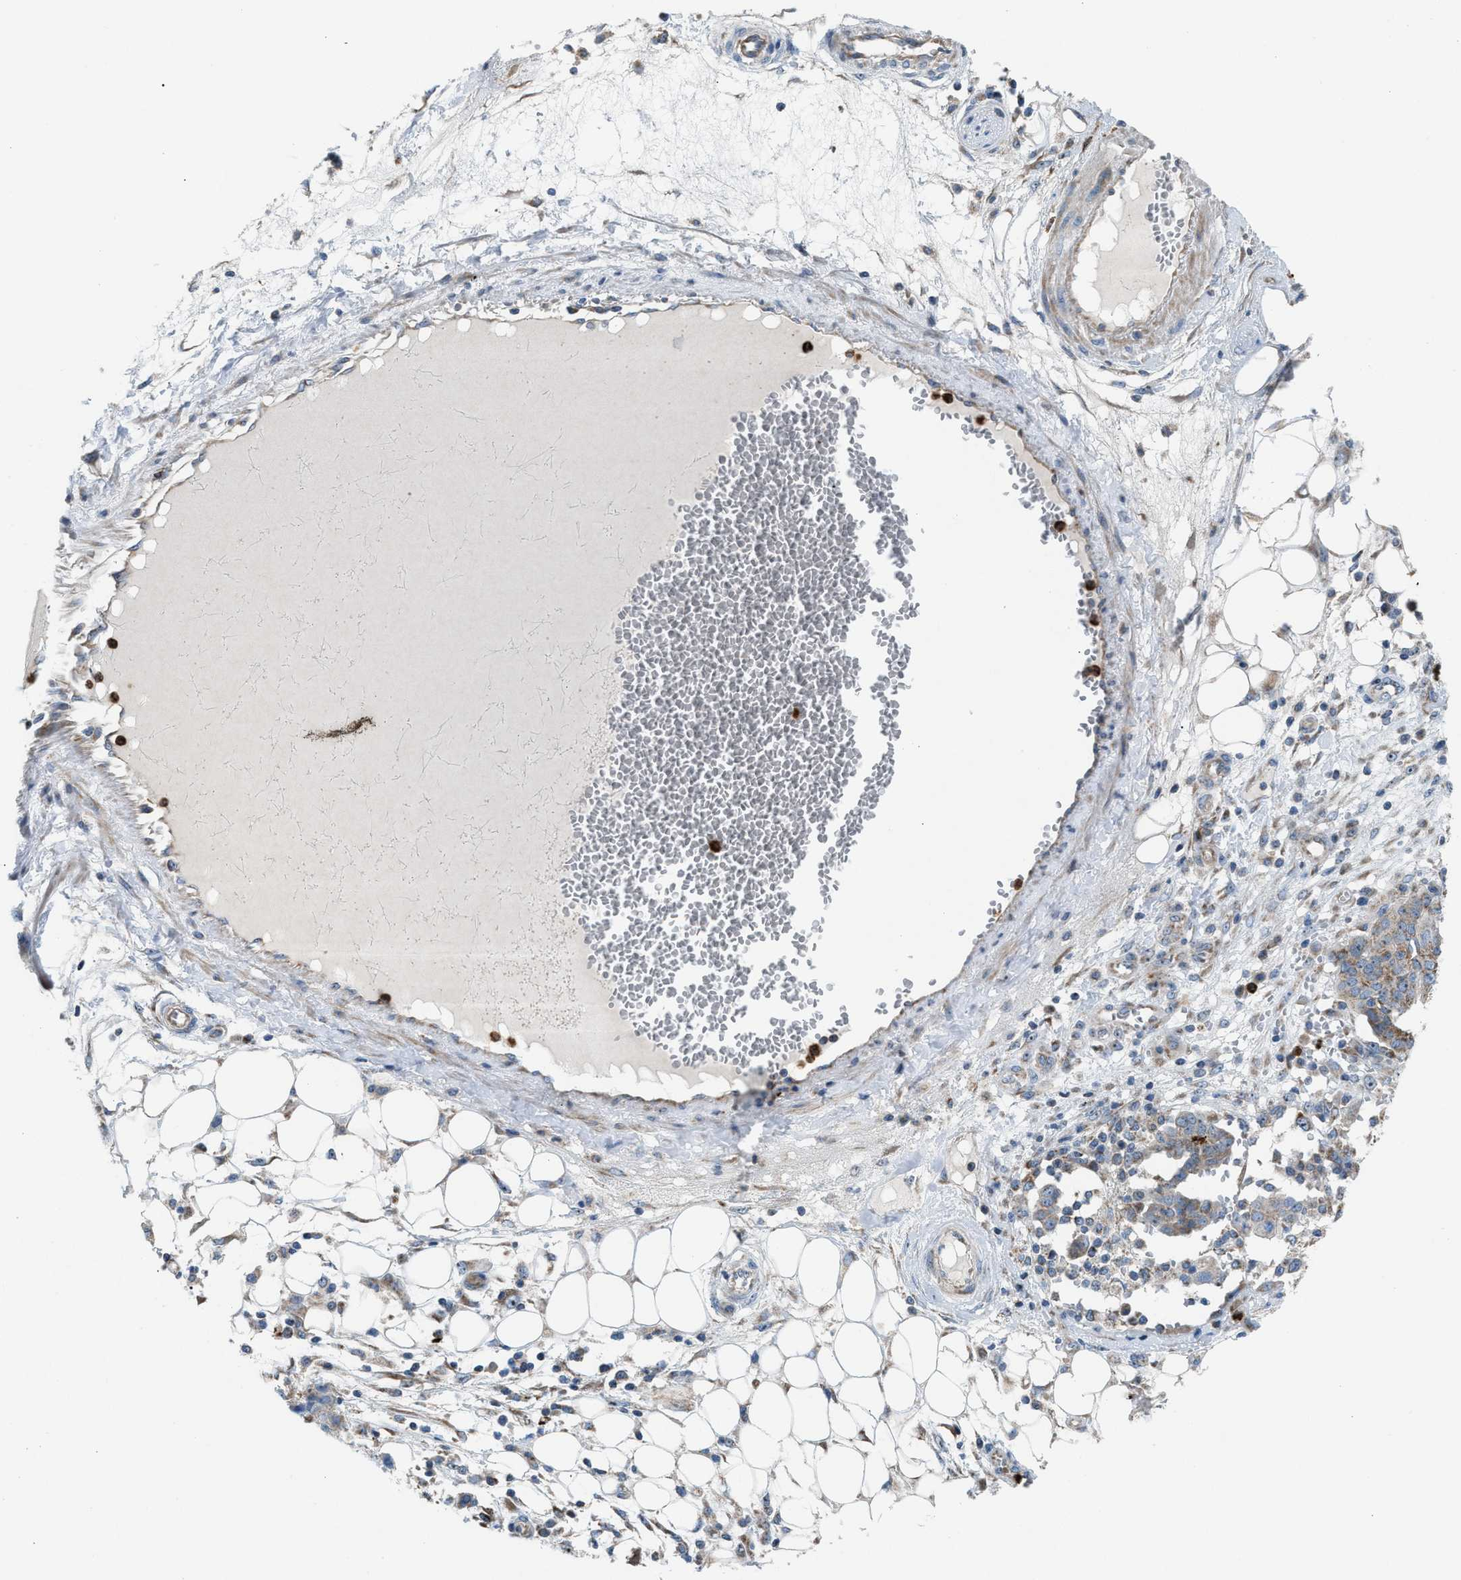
{"staining": {"intensity": "weak", "quantity": "25%-75%", "location": "cytoplasmic/membranous"}, "tissue": "ovarian cancer", "cell_type": "Tumor cells", "image_type": "cancer", "snomed": [{"axis": "morphology", "description": "Cystadenocarcinoma, serous, NOS"}, {"axis": "topography", "description": "Soft tissue"}, {"axis": "topography", "description": "Ovary"}], "caption": "An immunohistochemistry micrograph of tumor tissue is shown. Protein staining in brown highlights weak cytoplasmic/membranous positivity in ovarian cancer within tumor cells.", "gene": "TPH1", "patient": {"sex": "female", "age": 57}}